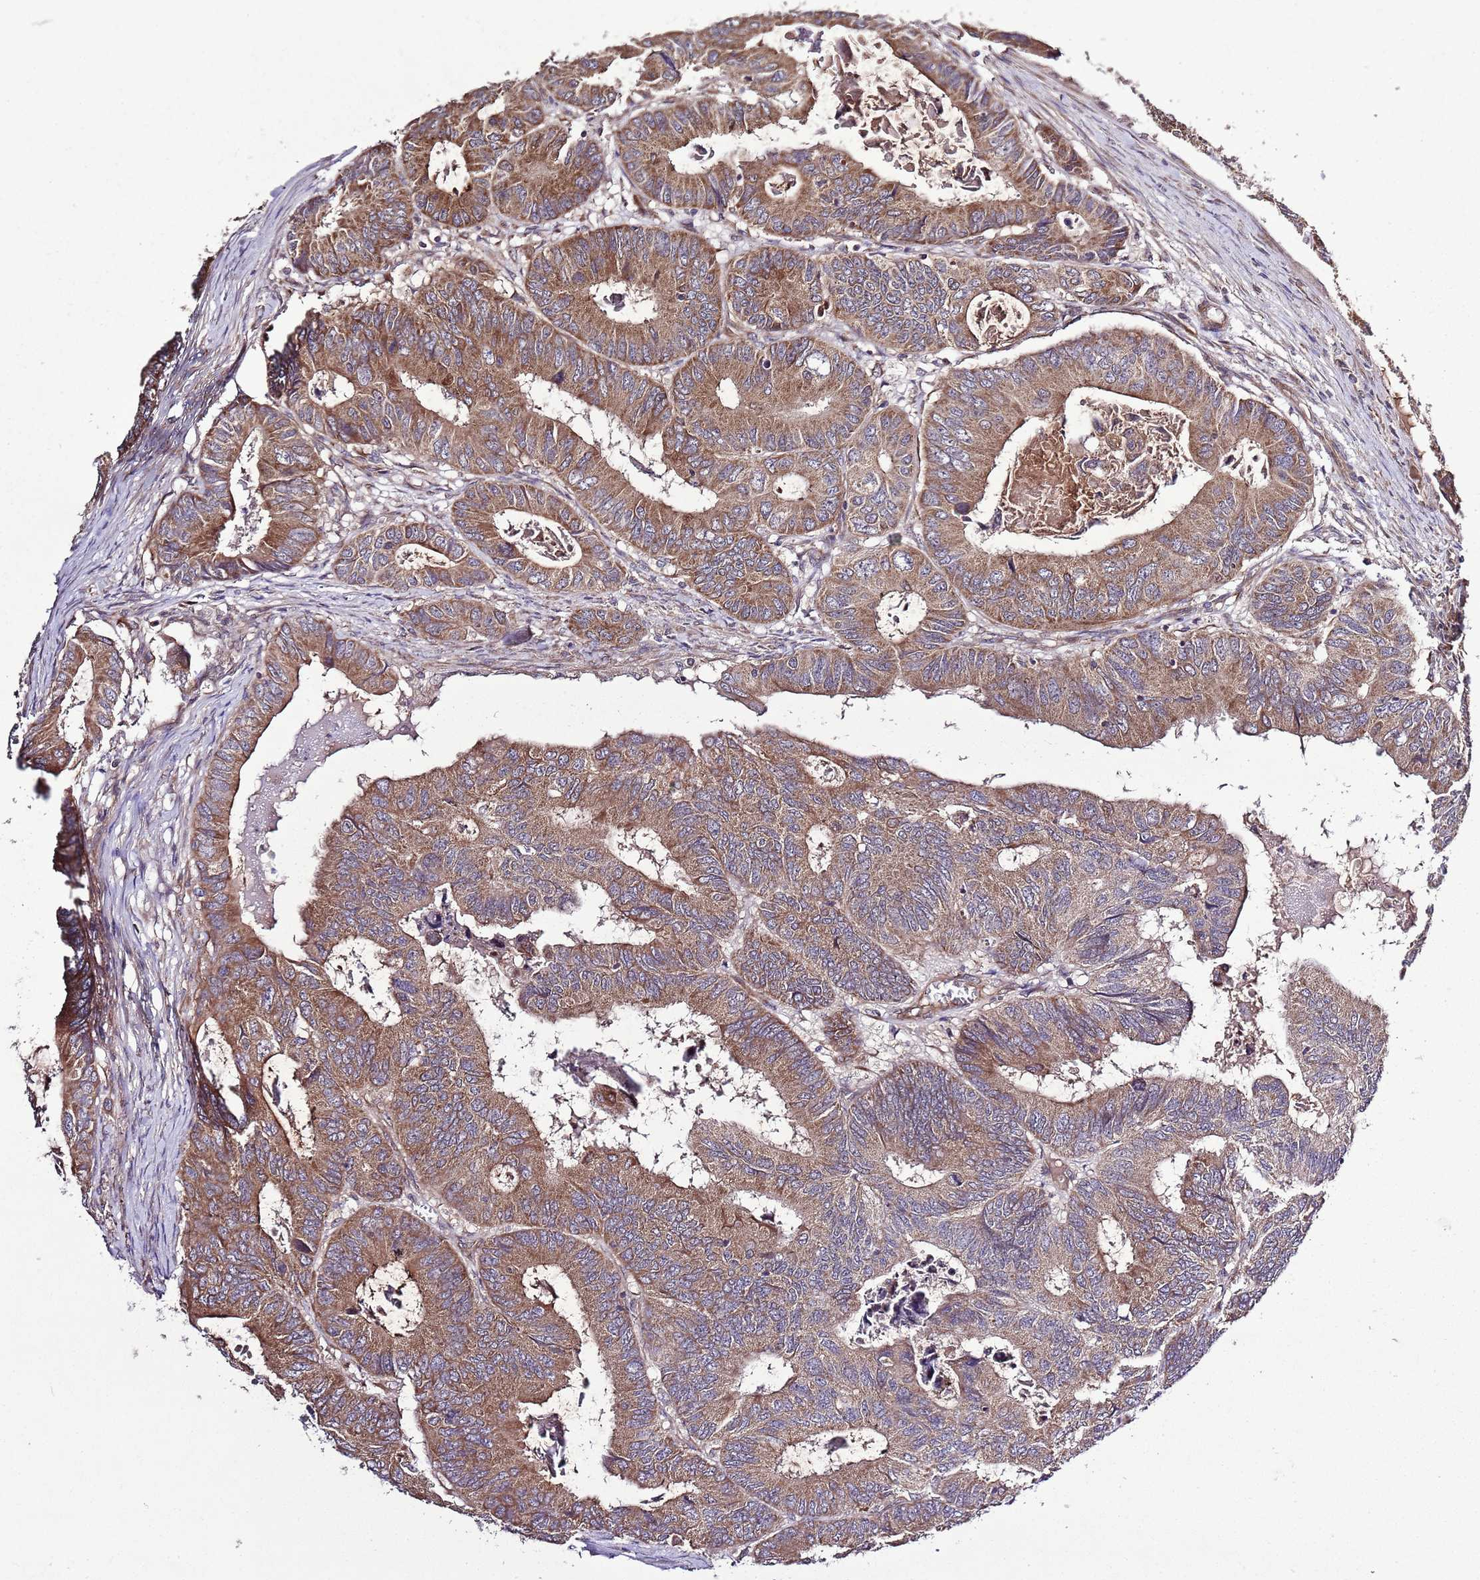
{"staining": {"intensity": "moderate", "quantity": ">75%", "location": "cytoplasmic/membranous"}, "tissue": "colorectal cancer", "cell_type": "Tumor cells", "image_type": "cancer", "snomed": [{"axis": "morphology", "description": "Adenocarcinoma, NOS"}, {"axis": "topography", "description": "Colon"}], "caption": "This is a histology image of IHC staining of colorectal cancer (adenocarcinoma), which shows moderate positivity in the cytoplasmic/membranous of tumor cells.", "gene": "MFNG", "patient": {"sex": "male", "age": 85}}